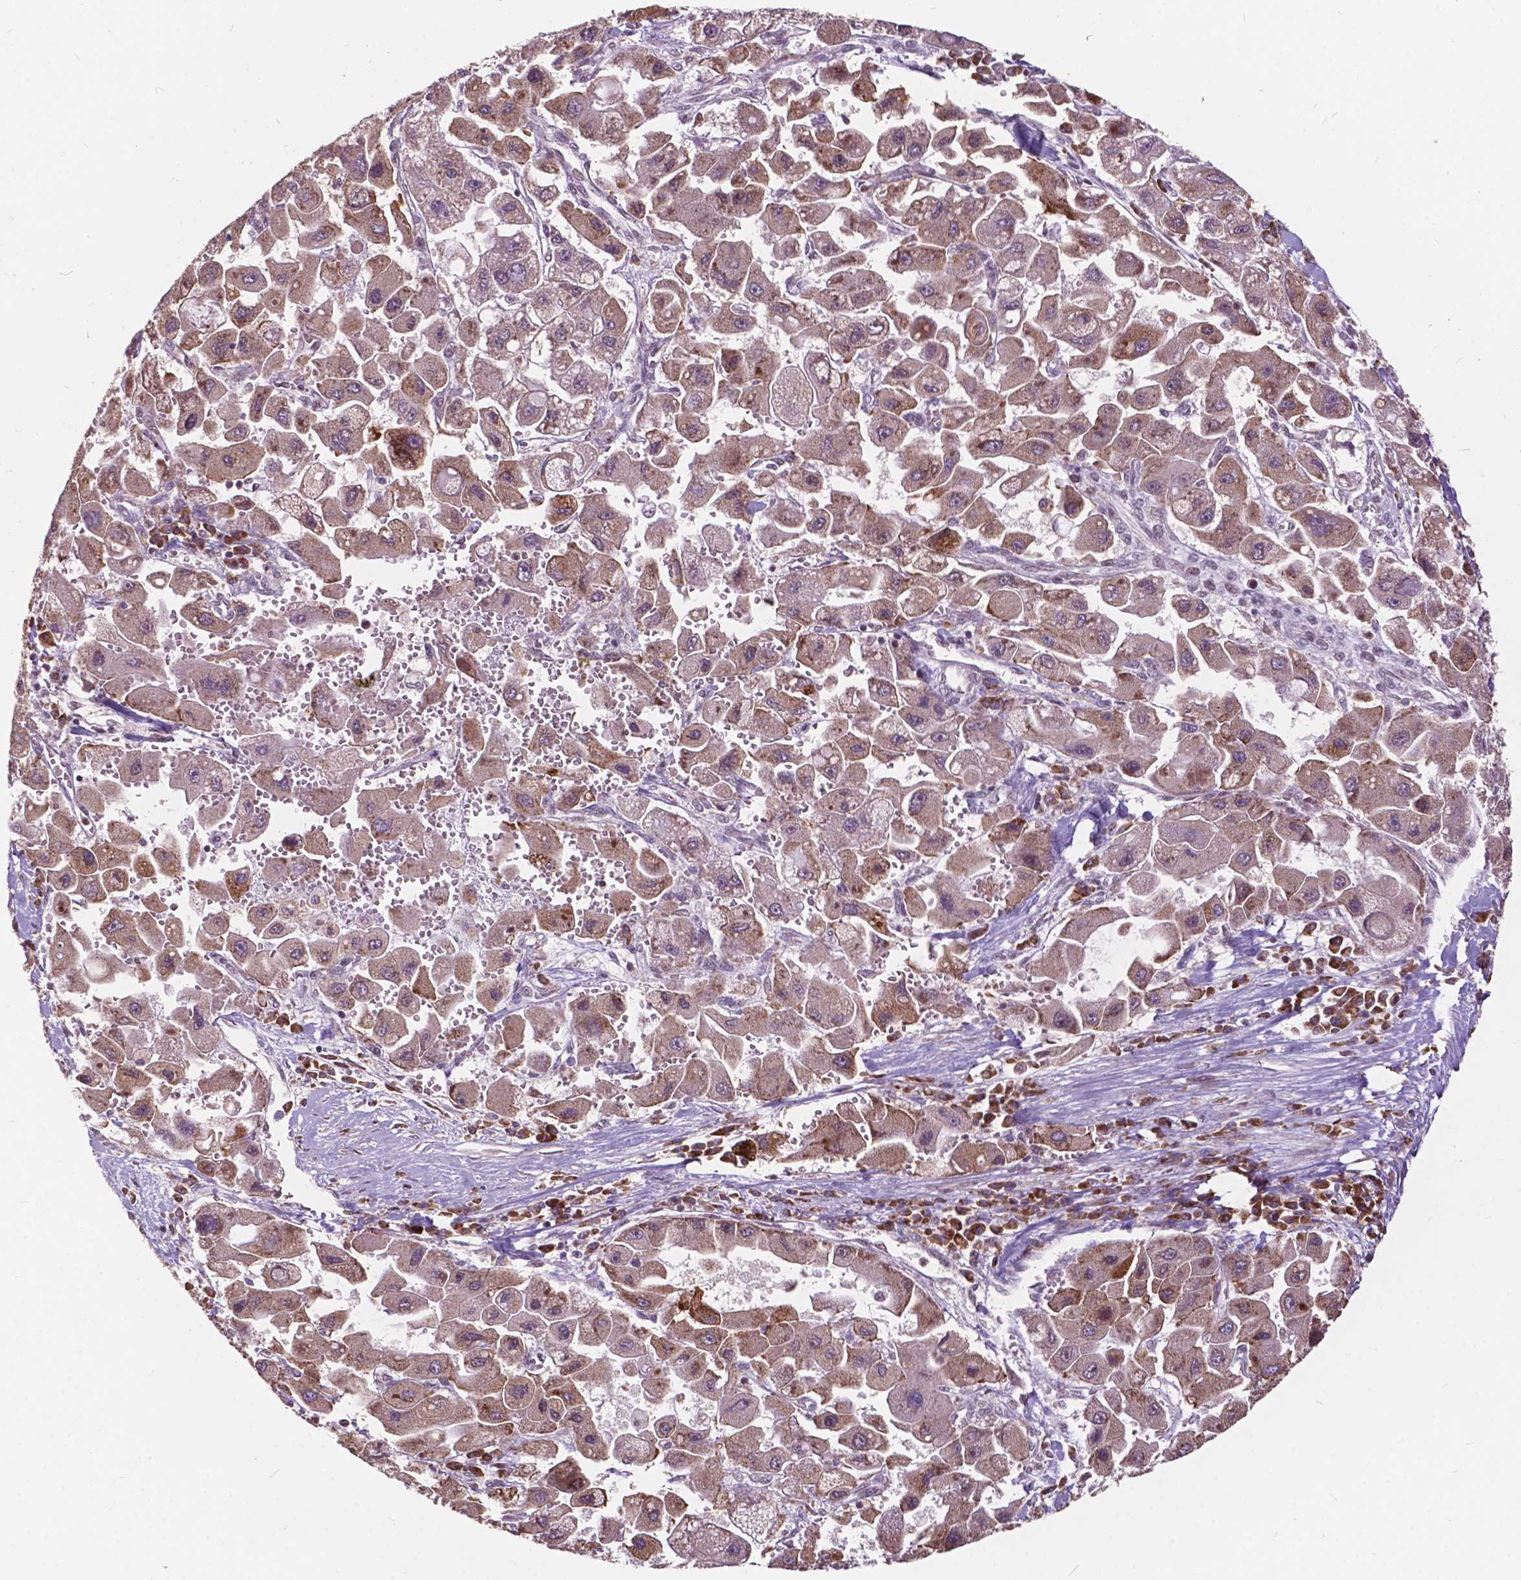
{"staining": {"intensity": "moderate", "quantity": "25%-75%", "location": "cytoplasmic/membranous,nuclear"}, "tissue": "liver cancer", "cell_type": "Tumor cells", "image_type": "cancer", "snomed": [{"axis": "morphology", "description": "Carcinoma, Hepatocellular, NOS"}, {"axis": "topography", "description": "Liver"}], "caption": "Liver cancer (hepatocellular carcinoma) stained with a brown dye demonstrates moderate cytoplasmic/membranous and nuclear positive staining in about 25%-75% of tumor cells.", "gene": "MSH2", "patient": {"sex": "male", "age": 24}}